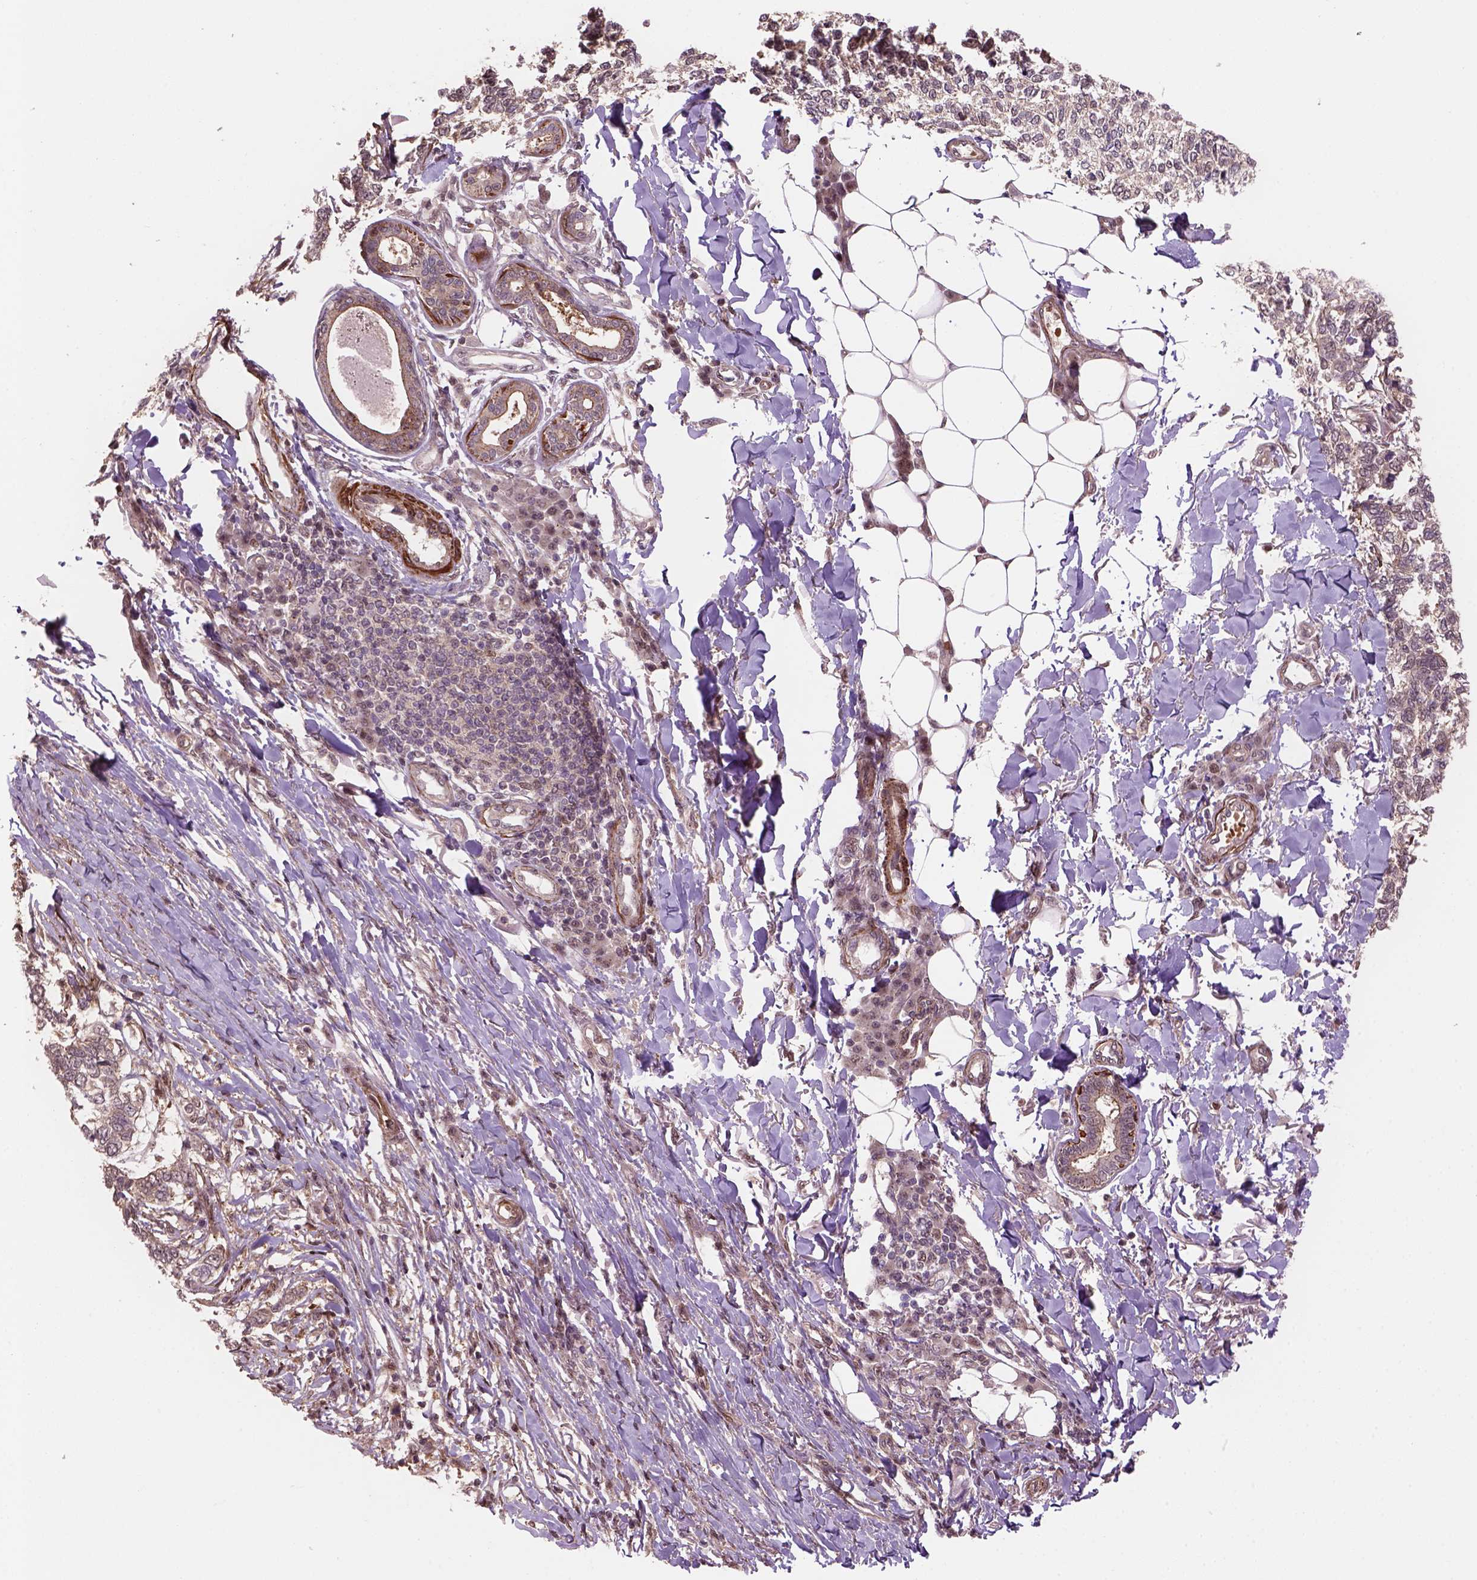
{"staining": {"intensity": "weak", "quantity": ">75%", "location": "cytoplasmic/membranous,nuclear"}, "tissue": "skin cancer", "cell_type": "Tumor cells", "image_type": "cancer", "snomed": [{"axis": "morphology", "description": "Basal cell carcinoma"}, {"axis": "topography", "description": "Skin"}], "caption": "Basal cell carcinoma (skin) was stained to show a protein in brown. There is low levels of weak cytoplasmic/membranous and nuclear expression in approximately >75% of tumor cells. (DAB (3,3'-diaminobenzidine) IHC, brown staining for protein, blue staining for nuclei).", "gene": "PSMD11", "patient": {"sex": "female", "age": 65}}